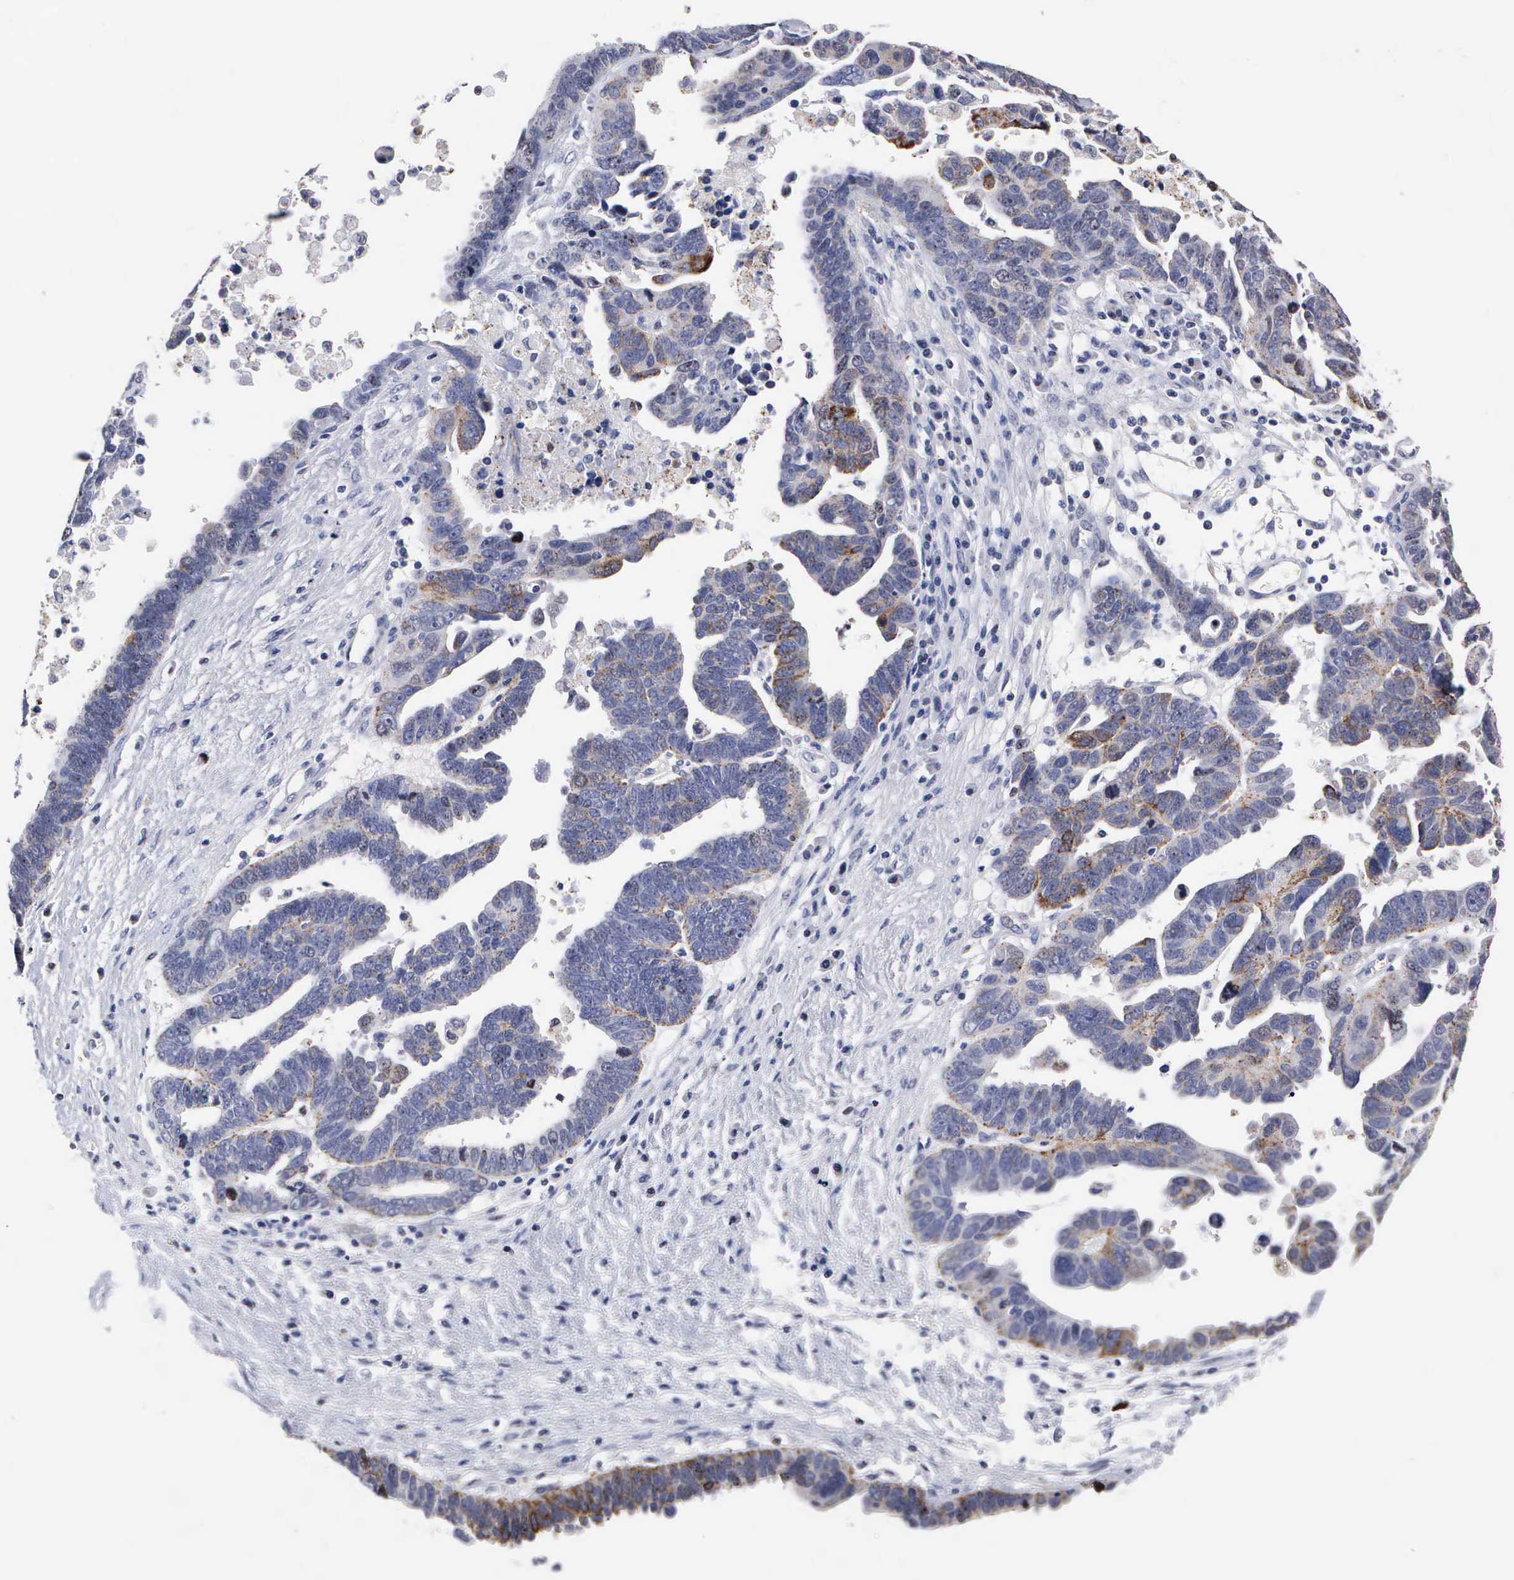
{"staining": {"intensity": "moderate", "quantity": "<25%", "location": "cytoplasmic/membranous"}, "tissue": "ovarian cancer", "cell_type": "Tumor cells", "image_type": "cancer", "snomed": [{"axis": "morphology", "description": "Carcinoma, endometroid"}, {"axis": "morphology", "description": "Cystadenocarcinoma, serous, NOS"}, {"axis": "topography", "description": "Ovary"}], "caption": "About <25% of tumor cells in human ovarian cancer demonstrate moderate cytoplasmic/membranous protein staining as visualized by brown immunohistochemical staining.", "gene": "KDM6A", "patient": {"sex": "female", "age": 45}}